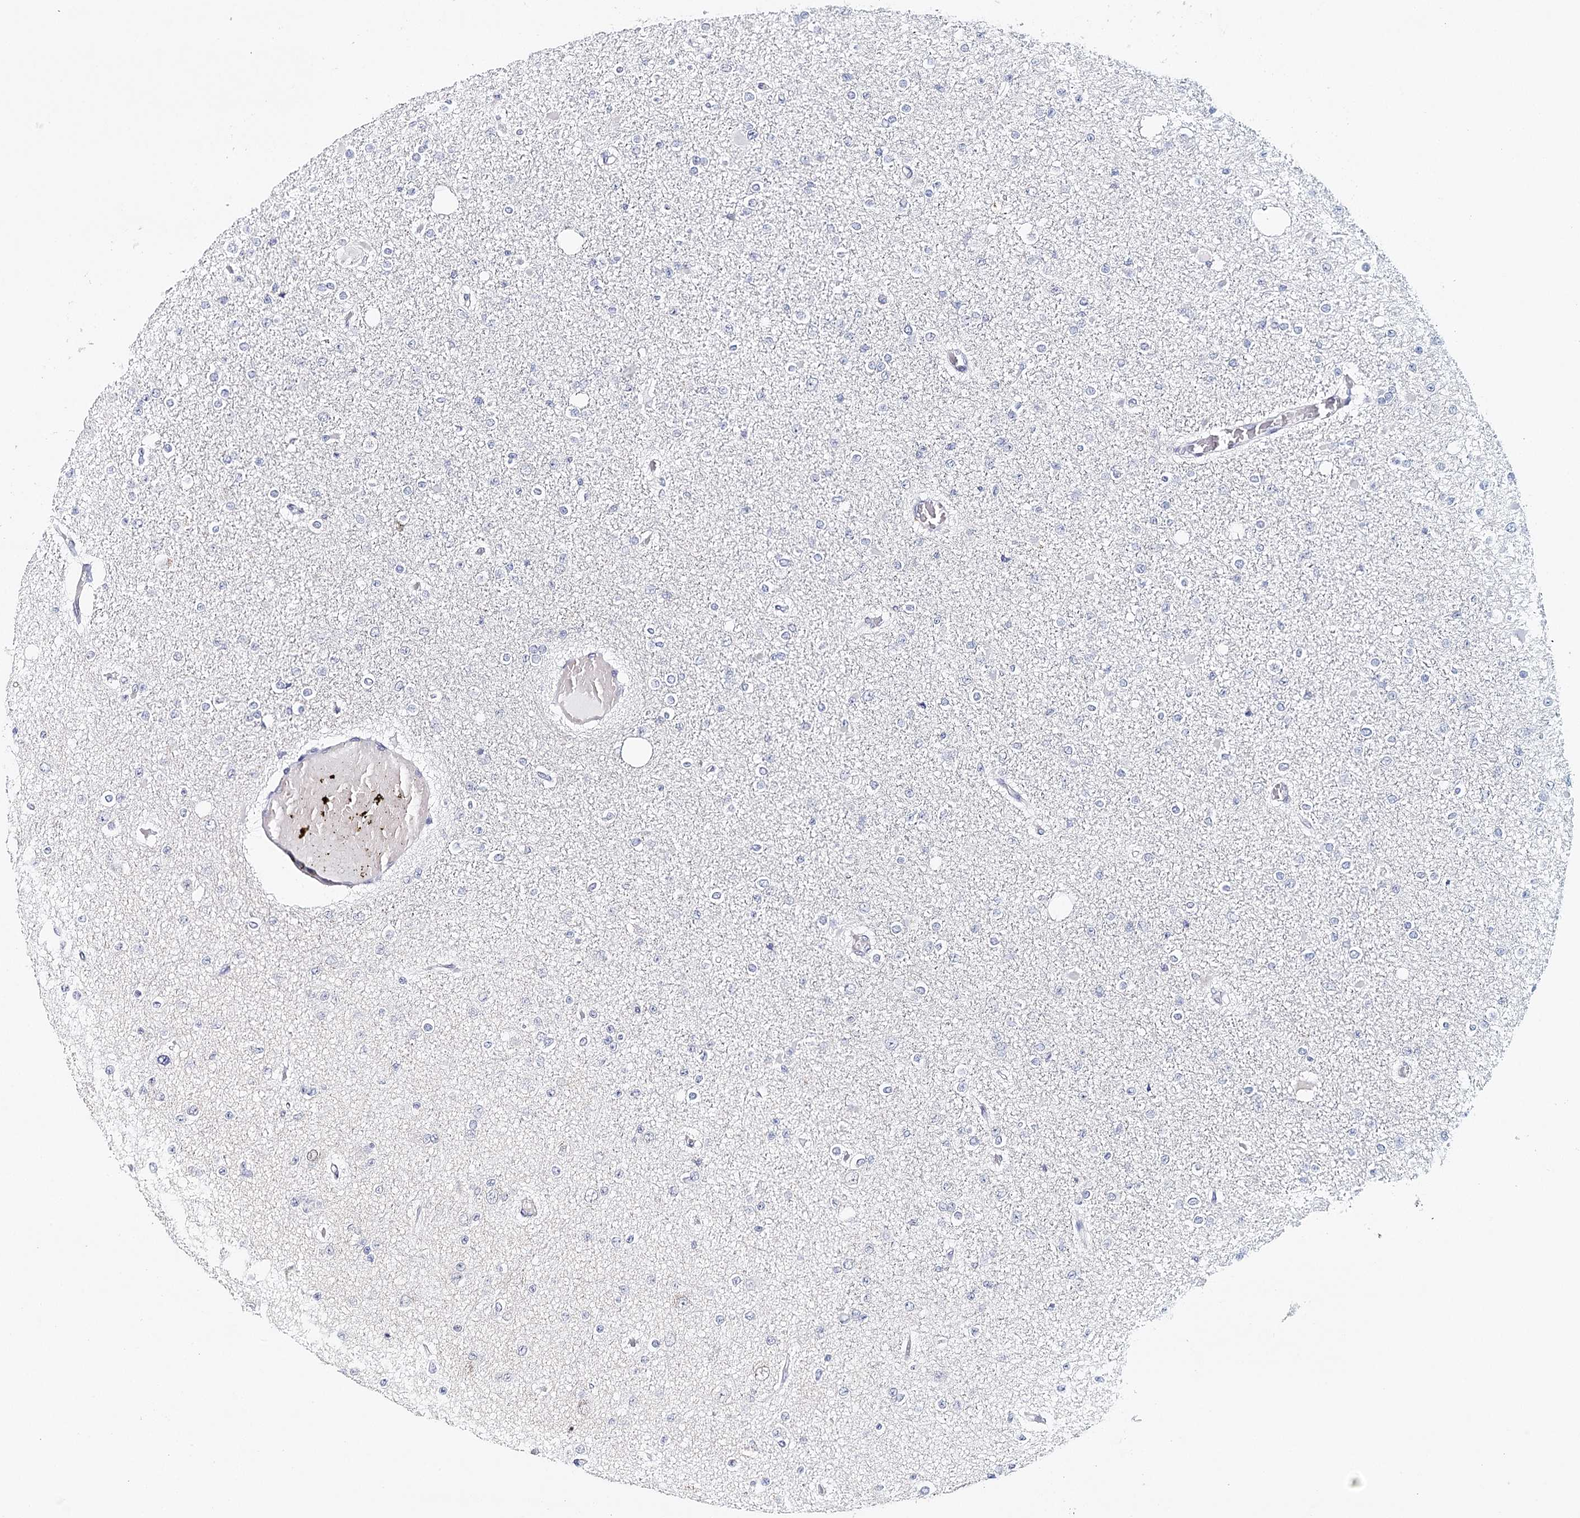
{"staining": {"intensity": "negative", "quantity": "none", "location": "none"}, "tissue": "glioma", "cell_type": "Tumor cells", "image_type": "cancer", "snomed": [{"axis": "morphology", "description": "Glioma, malignant, Low grade"}, {"axis": "topography", "description": "Brain"}], "caption": "A high-resolution photomicrograph shows immunohistochemistry (IHC) staining of glioma, which exhibits no significant staining in tumor cells. Nuclei are stained in blue.", "gene": "HSPA4L", "patient": {"sex": "female", "age": 22}}